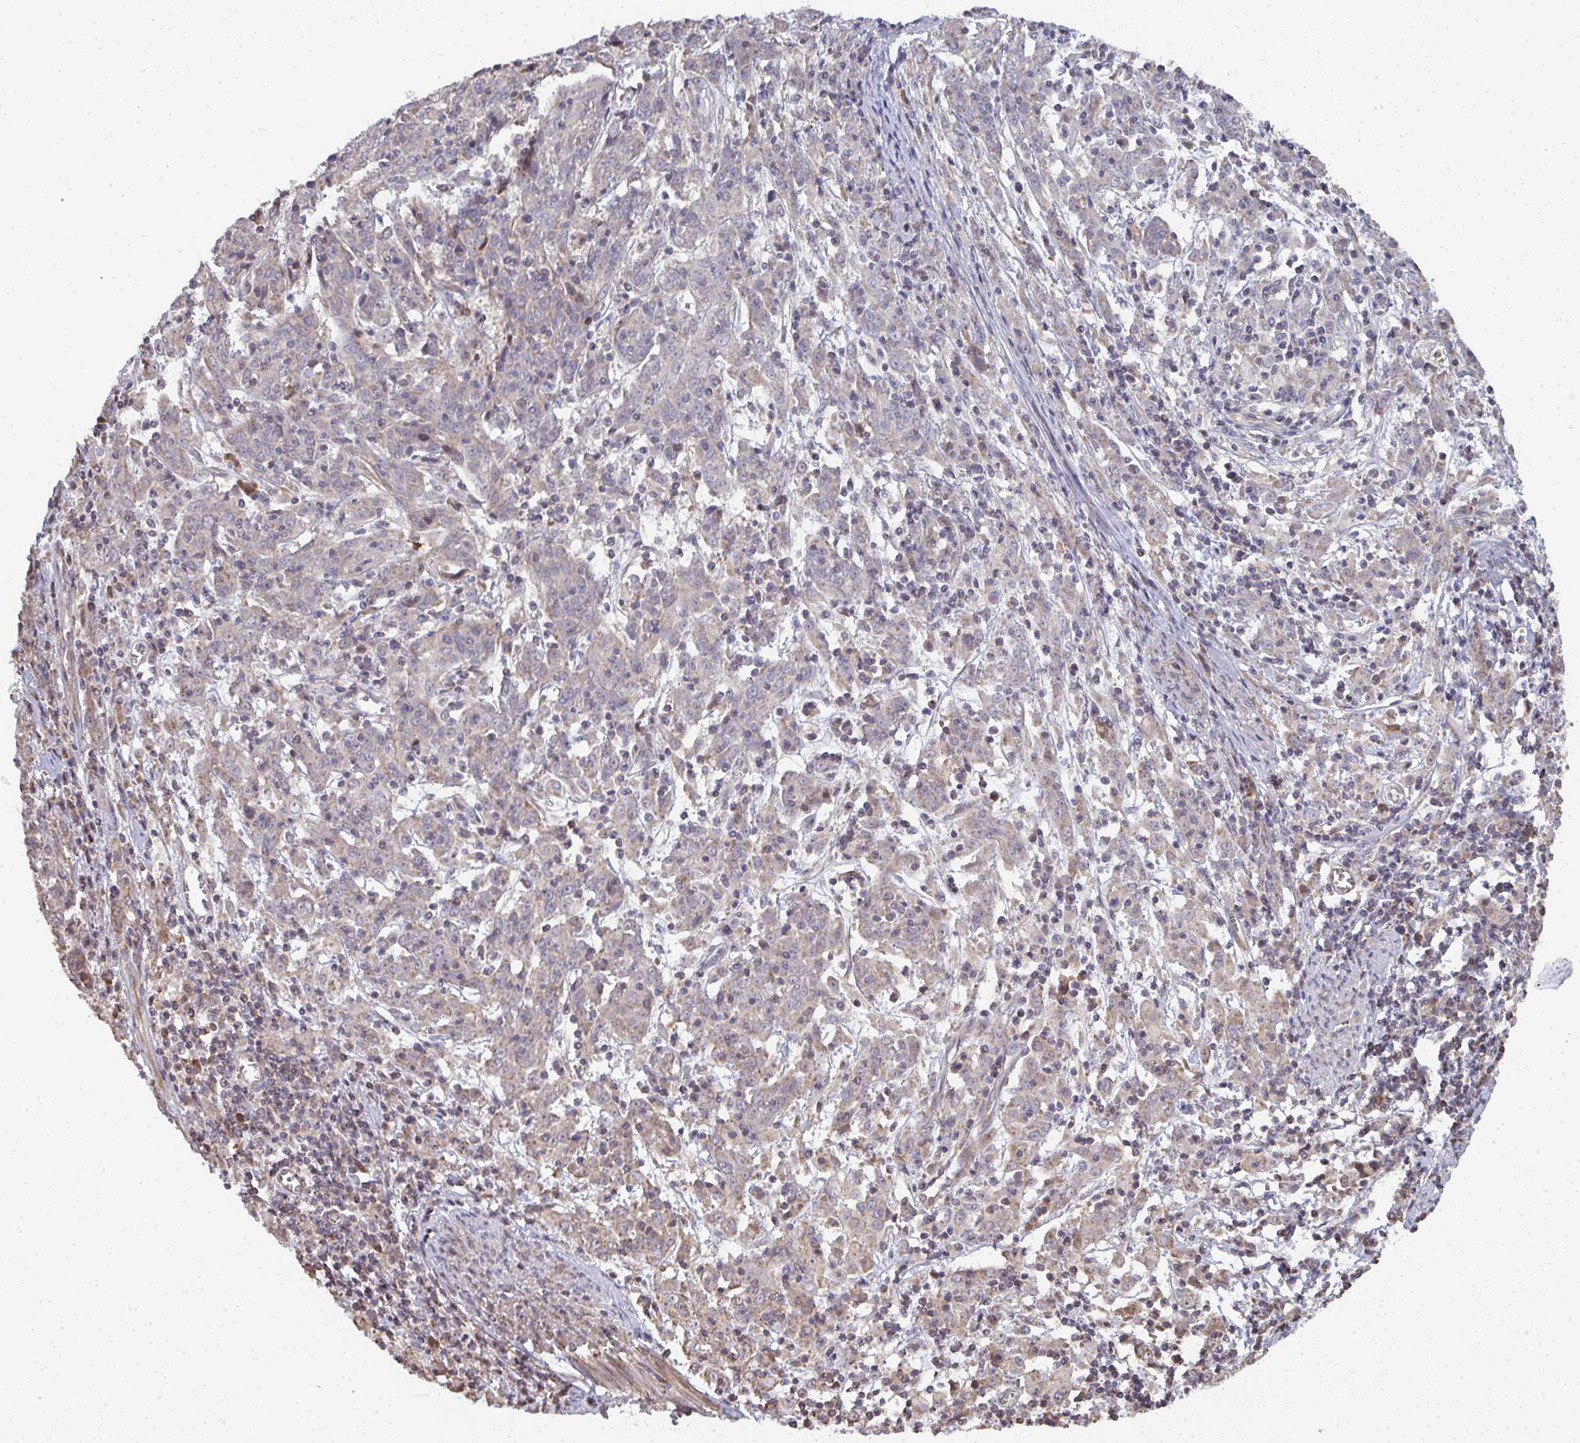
{"staining": {"intensity": "weak", "quantity": "<25%", "location": "cytoplasmic/membranous"}, "tissue": "cervical cancer", "cell_type": "Tumor cells", "image_type": "cancer", "snomed": [{"axis": "morphology", "description": "Squamous cell carcinoma, NOS"}, {"axis": "topography", "description": "Cervix"}], "caption": "High magnification brightfield microscopy of squamous cell carcinoma (cervical) stained with DAB (brown) and counterstained with hematoxylin (blue): tumor cells show no significant positivity.", "gene": "AGTPBP1", "patient": {"sex": "female", "age": 67}}